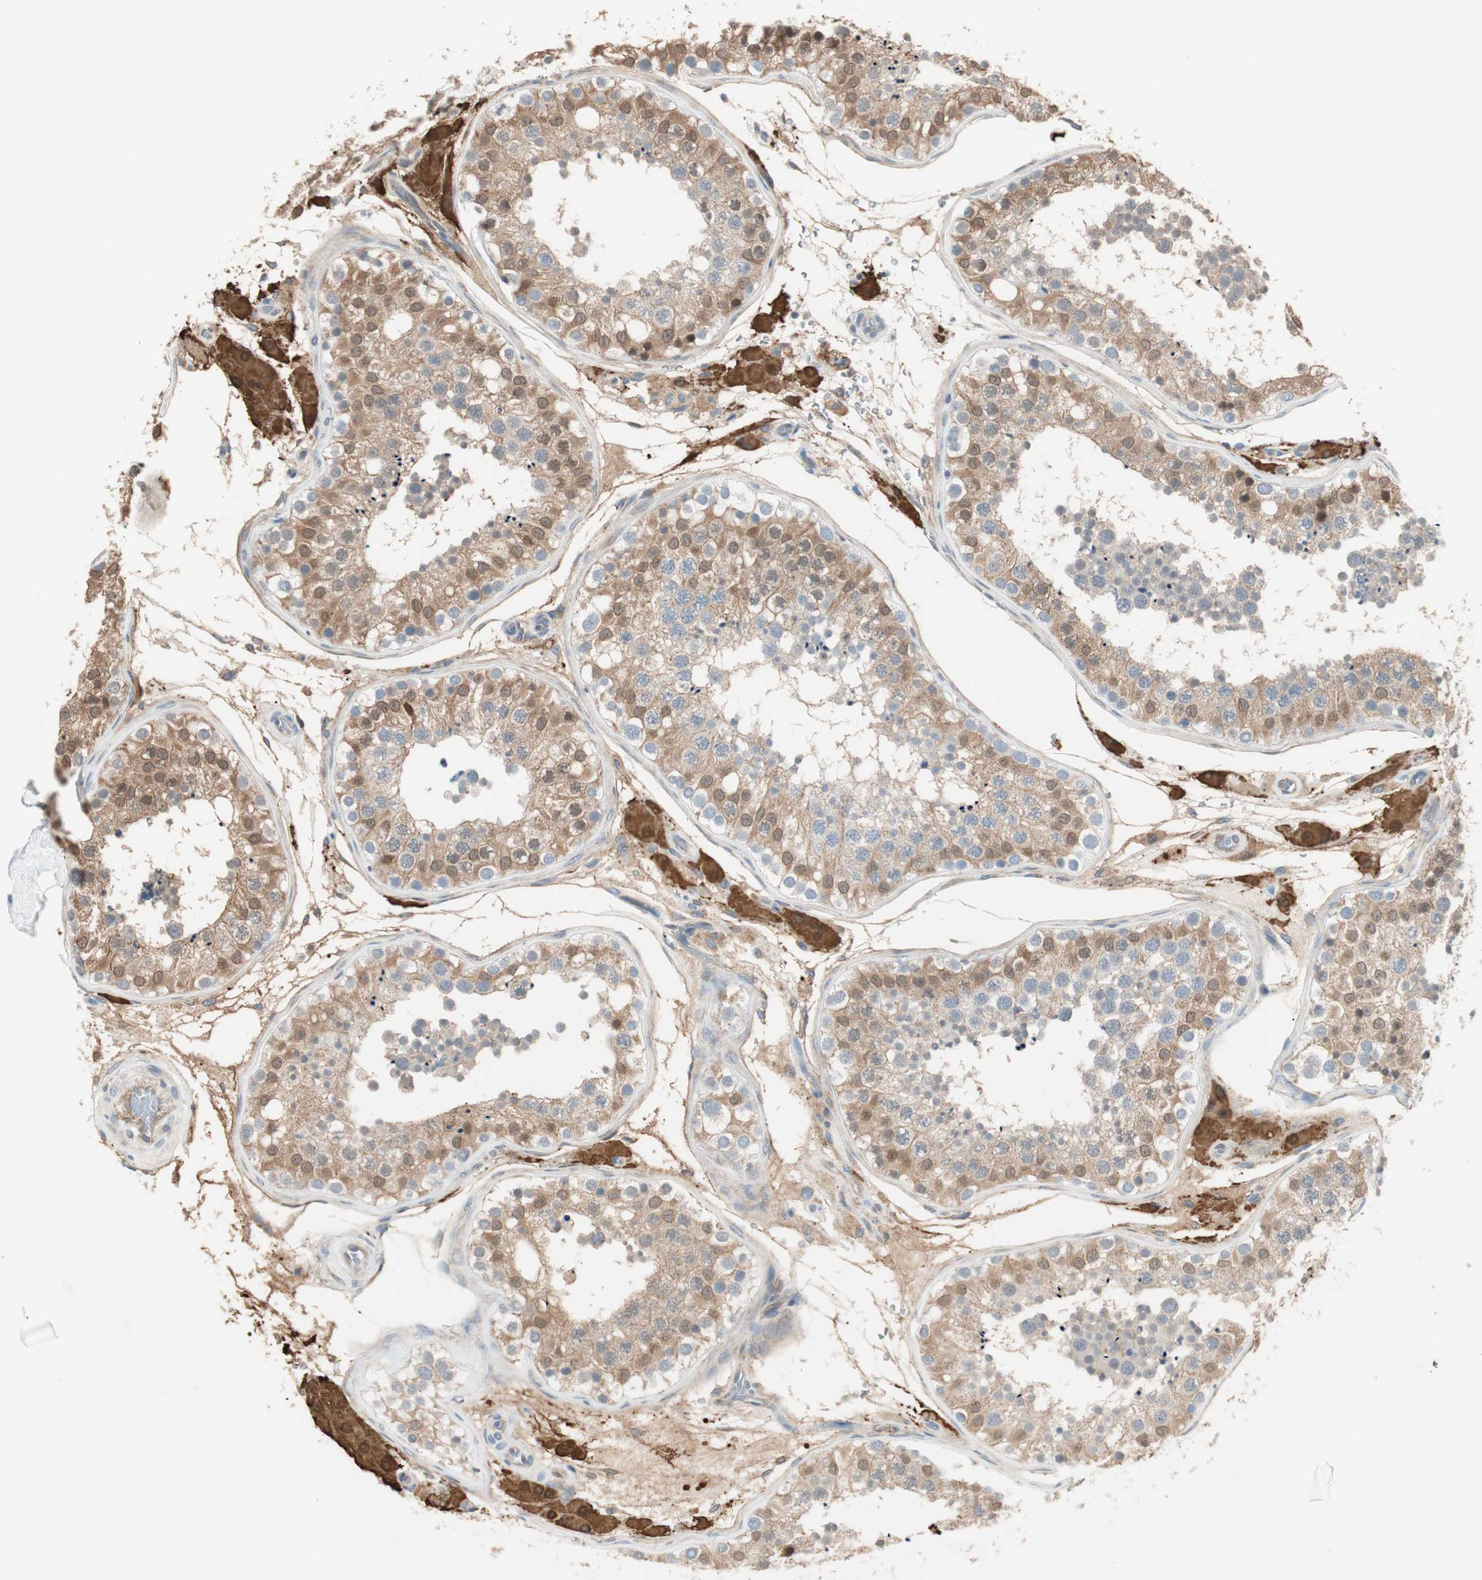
{"staining": {"intensity": "moderate", "quantity": ">75%", "location": "cytoplasmic/membranous,nuclear"}, "tissue": "testis", "cell_type": "Cells in seminiferous ducts", "image_type": "normal", "snomed": [{"axis": "morphology", "description": "Normal tissue, NOS"}, {"axis": "topography", "description": "Testis"}], "caption": "The micrograph shows immunohistochemical staining of normal testis. There is moderate cytoplasmic/membranous,nuclear positivity is present in approximately >75% of cells in seminiferous ducts.", "gene": "CDK3", "patient": {"sex": "male", "age": 26}}